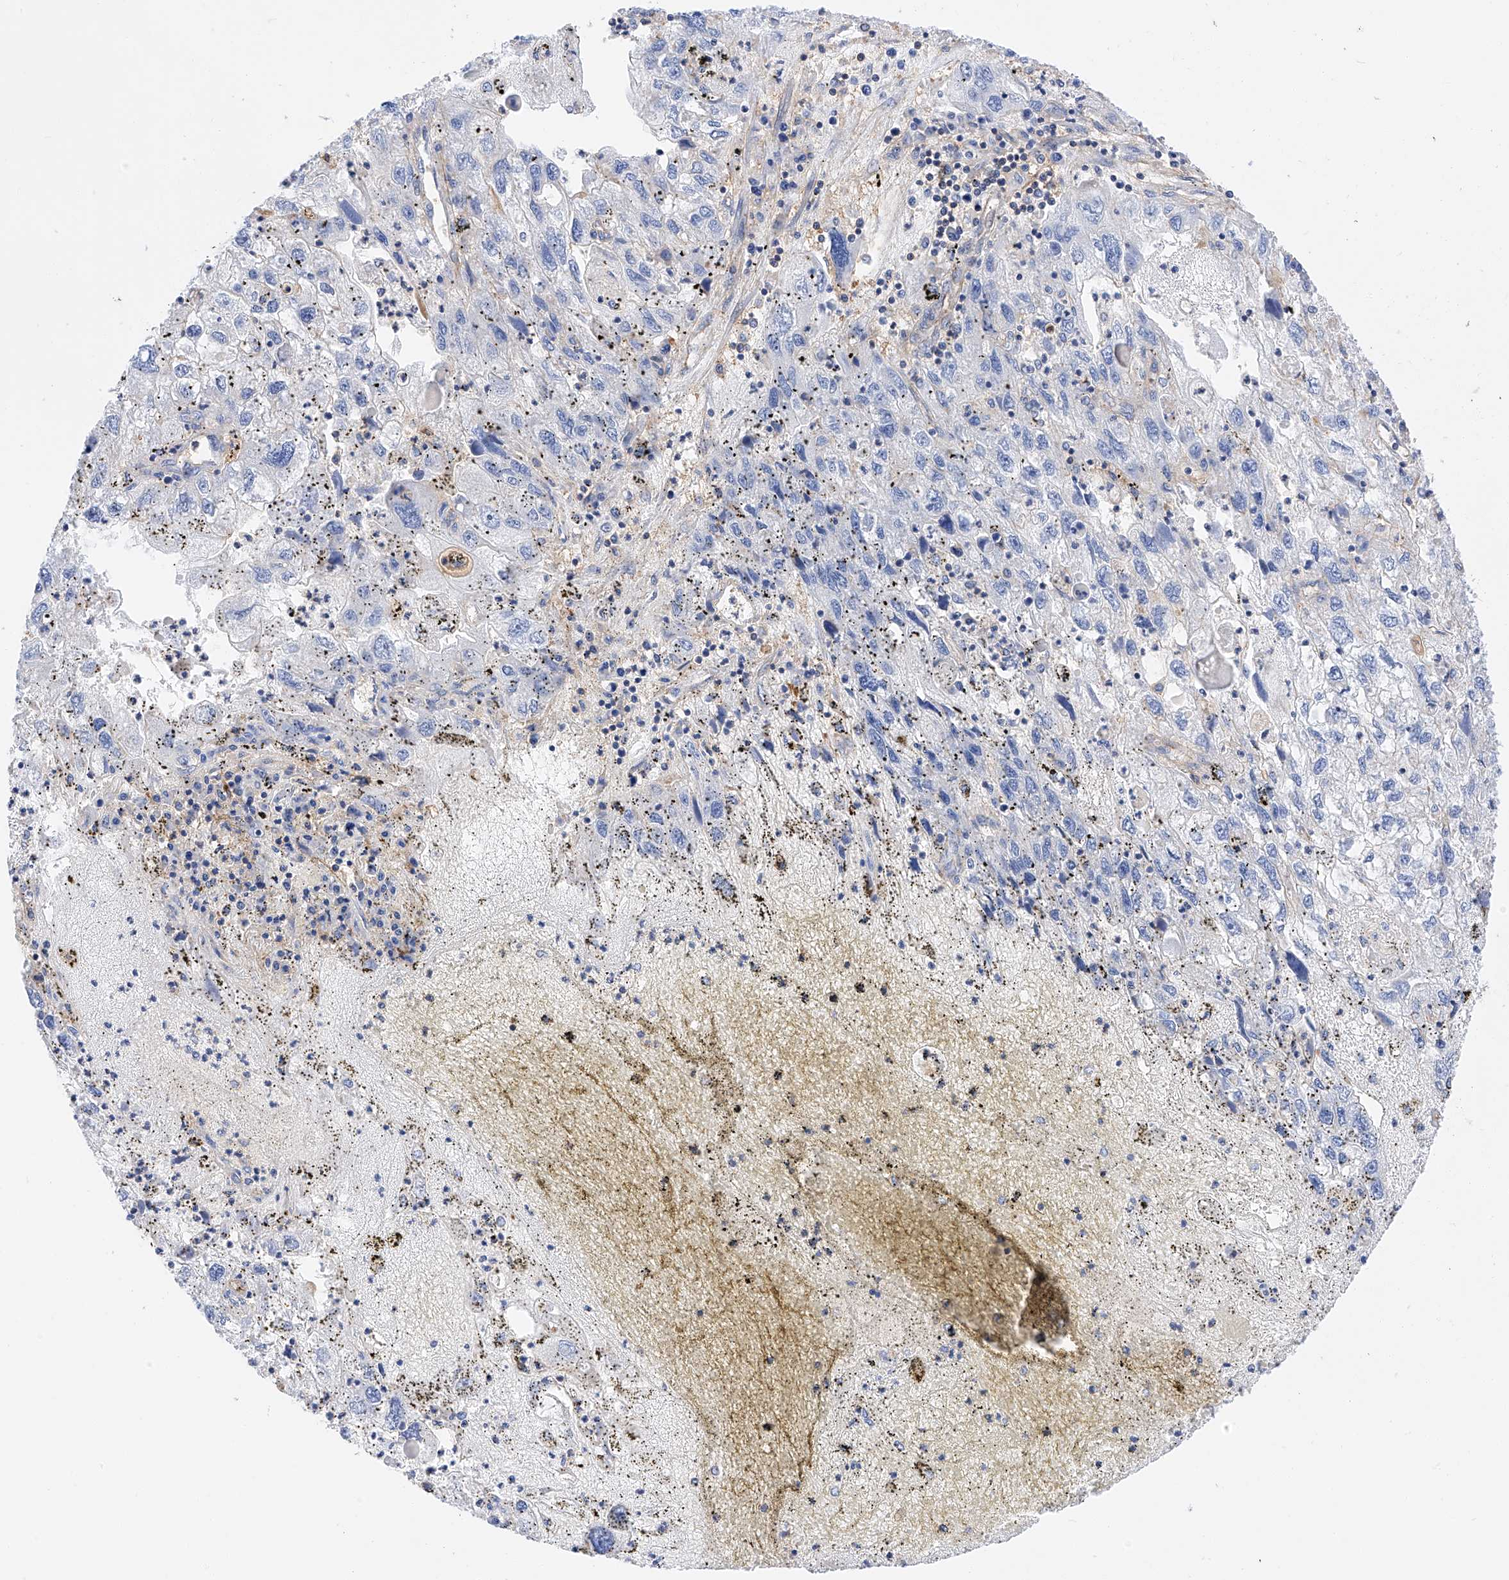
{"staining": {"intensity": "negative", "quantity": "none", "location": "none"}, "tissue": "endometrial cancer", "cell_type": "Tumor cells", "image_type": "cancer", "snomed": [{"axis": "morphology", "description": "Adenocarcinoma, NOS"}, {"axis": "topography", "description": "Endometrium"}], "caption": "This is an immunohistochemistry micrograph of human endometrial adenocarcinoma. There is no positivity in tumor cells.", "gene": "HAUS4", "patient": {"sex": "female", "age": 49}}